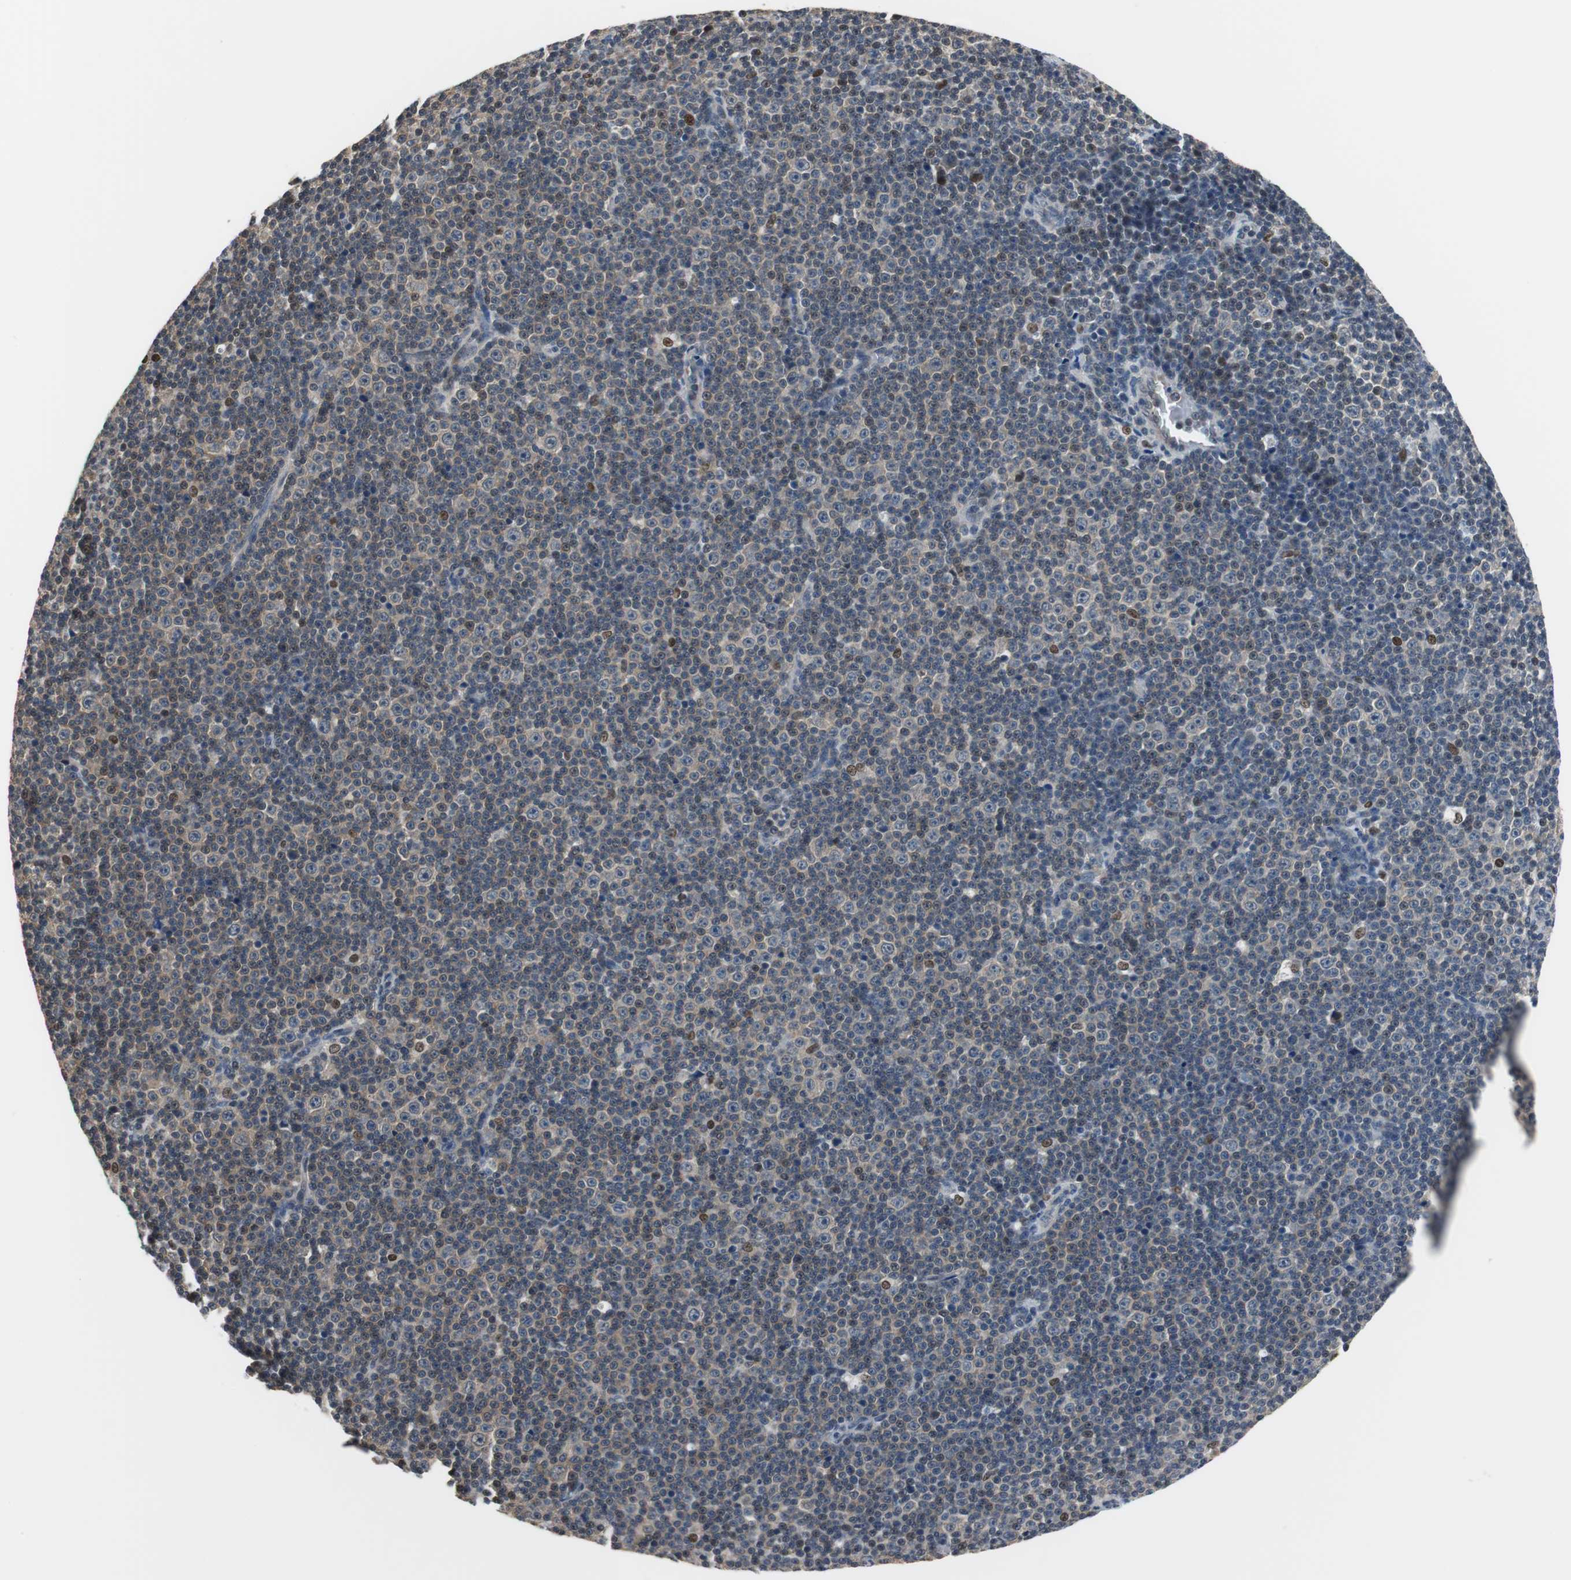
{"staining": {"intensity": "weak", "quantity": "25%-75%", "location": "nuclear"}, "tissue": "lymphoma", "cell_type": "Tumor cells", "image_type": "cancer", "snomed": [{"axis": "morphology", "description": "Malignant lymphoma, non-Hodgkin's type, Low grade"}, {"axis": "topography", "description": "Lymph node"}], "caption": "A micrograph of human low-grade malignant lymphoma, non-Hodgkin's type stained for a protein demonstrates weak nuclear brown staining in tumor cells.", "gene": "MAFB", "patient": {"sex": "female", "age": 67}}